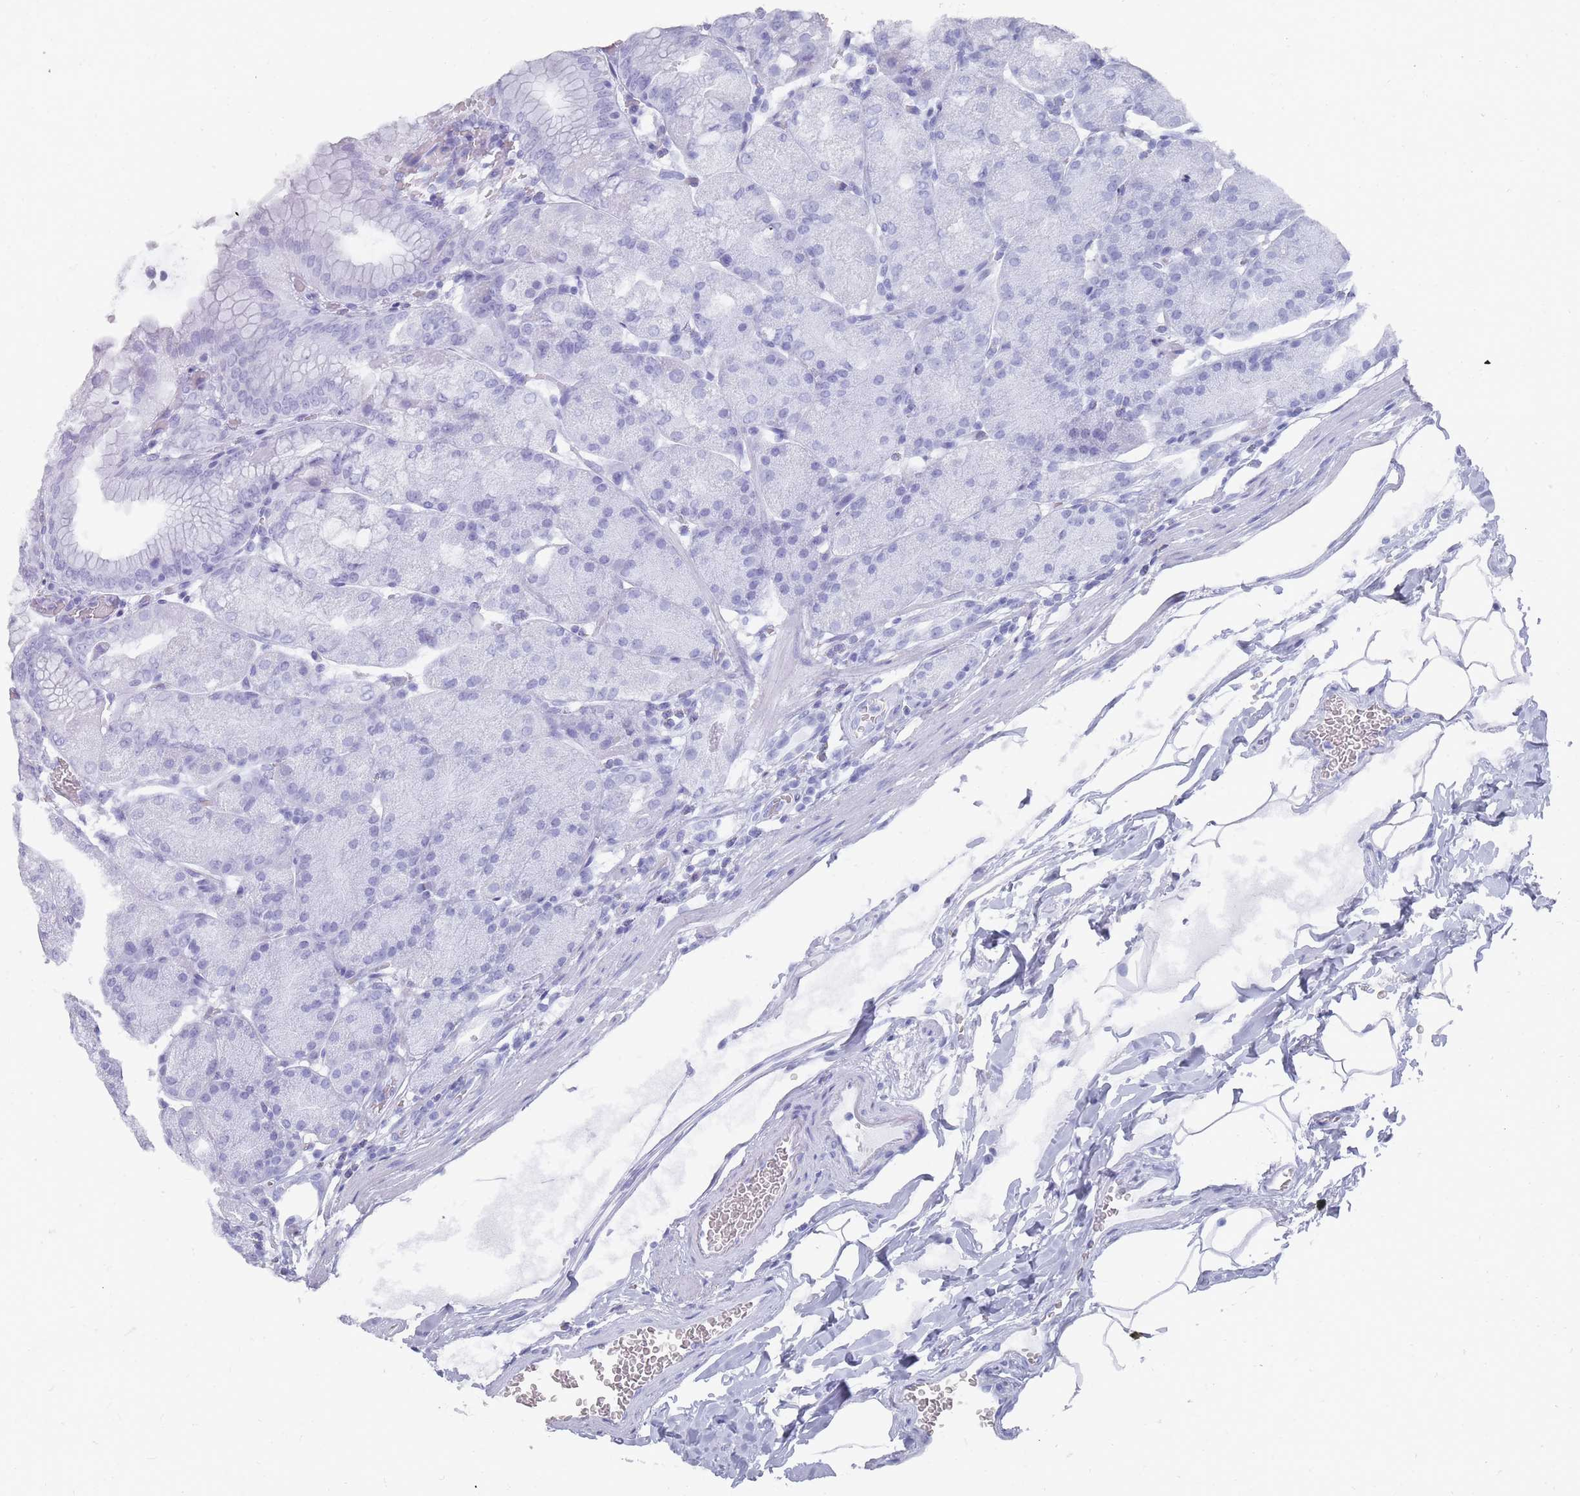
{"staining": {"intensity": "moderate", "quantity": "25%-75%", "location": "cytoplasmic/membranous,nuclear"}, "tissue": "stomach", "cell_type": "Glandular cells", "image_type": "normal", "snomed": [{"axis": "morphology", "description": "Normal tissue, NOS"}, {"axis": "topography", "description": "Stomach, upper"}, {"axis": "topography", "description": "Stomach, lower"}], "caption": "This histopathology image demonstrates immunohistochemistry staining of benign human stomach, with medium moderate cytoplasmic/membranous,nuclear staining in about 25%-75% of glandular cells.", "gene": "NKD1", "patient": {"sex": "male", "age": 62}}